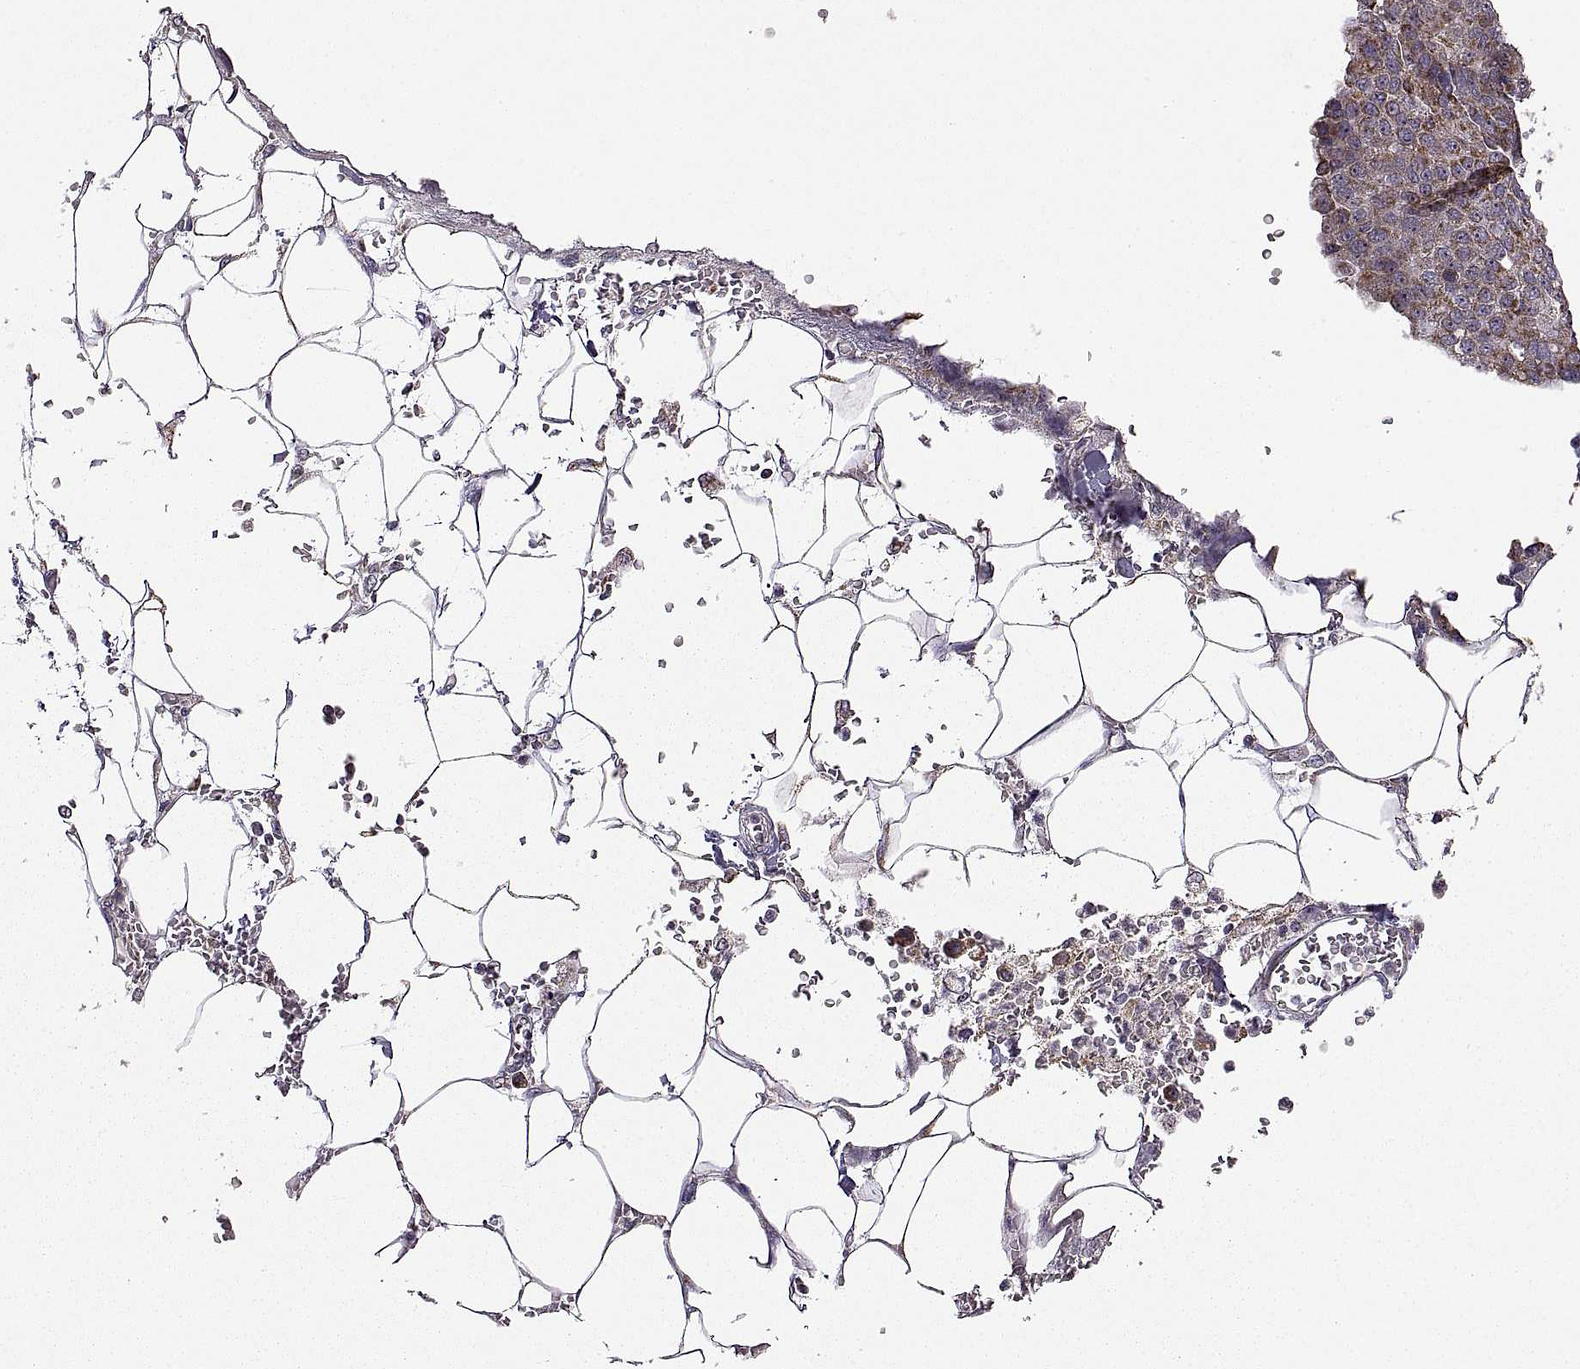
{"staining": {"intensity": "moderate", "quantity": ">75%", "location": "cytoplasmic/membranous"}, "tissue": "pancreatic cancer", "cell_type": "Tumor cells", "image_type": "cancer", "snomed": [{"axis": "morphology", "description": "Adenocarcinoma, NOS"}, {"axis": "topography", "description": "Pancreas"}], "caption": "Protein positivity by immunohistochemistry (IHC) displays moderate cytoplasmic/membranous expression in about >75% of tumor cells in pancreatic adenocarcinoma. The staining was performed using DAB to visualize the protein expression in brown, while the nuclei were stained in blue with hematoxylin (Magnification: 20x).", "gene": "MANBAL", "patient": {"sex": "female", "age": 61}}